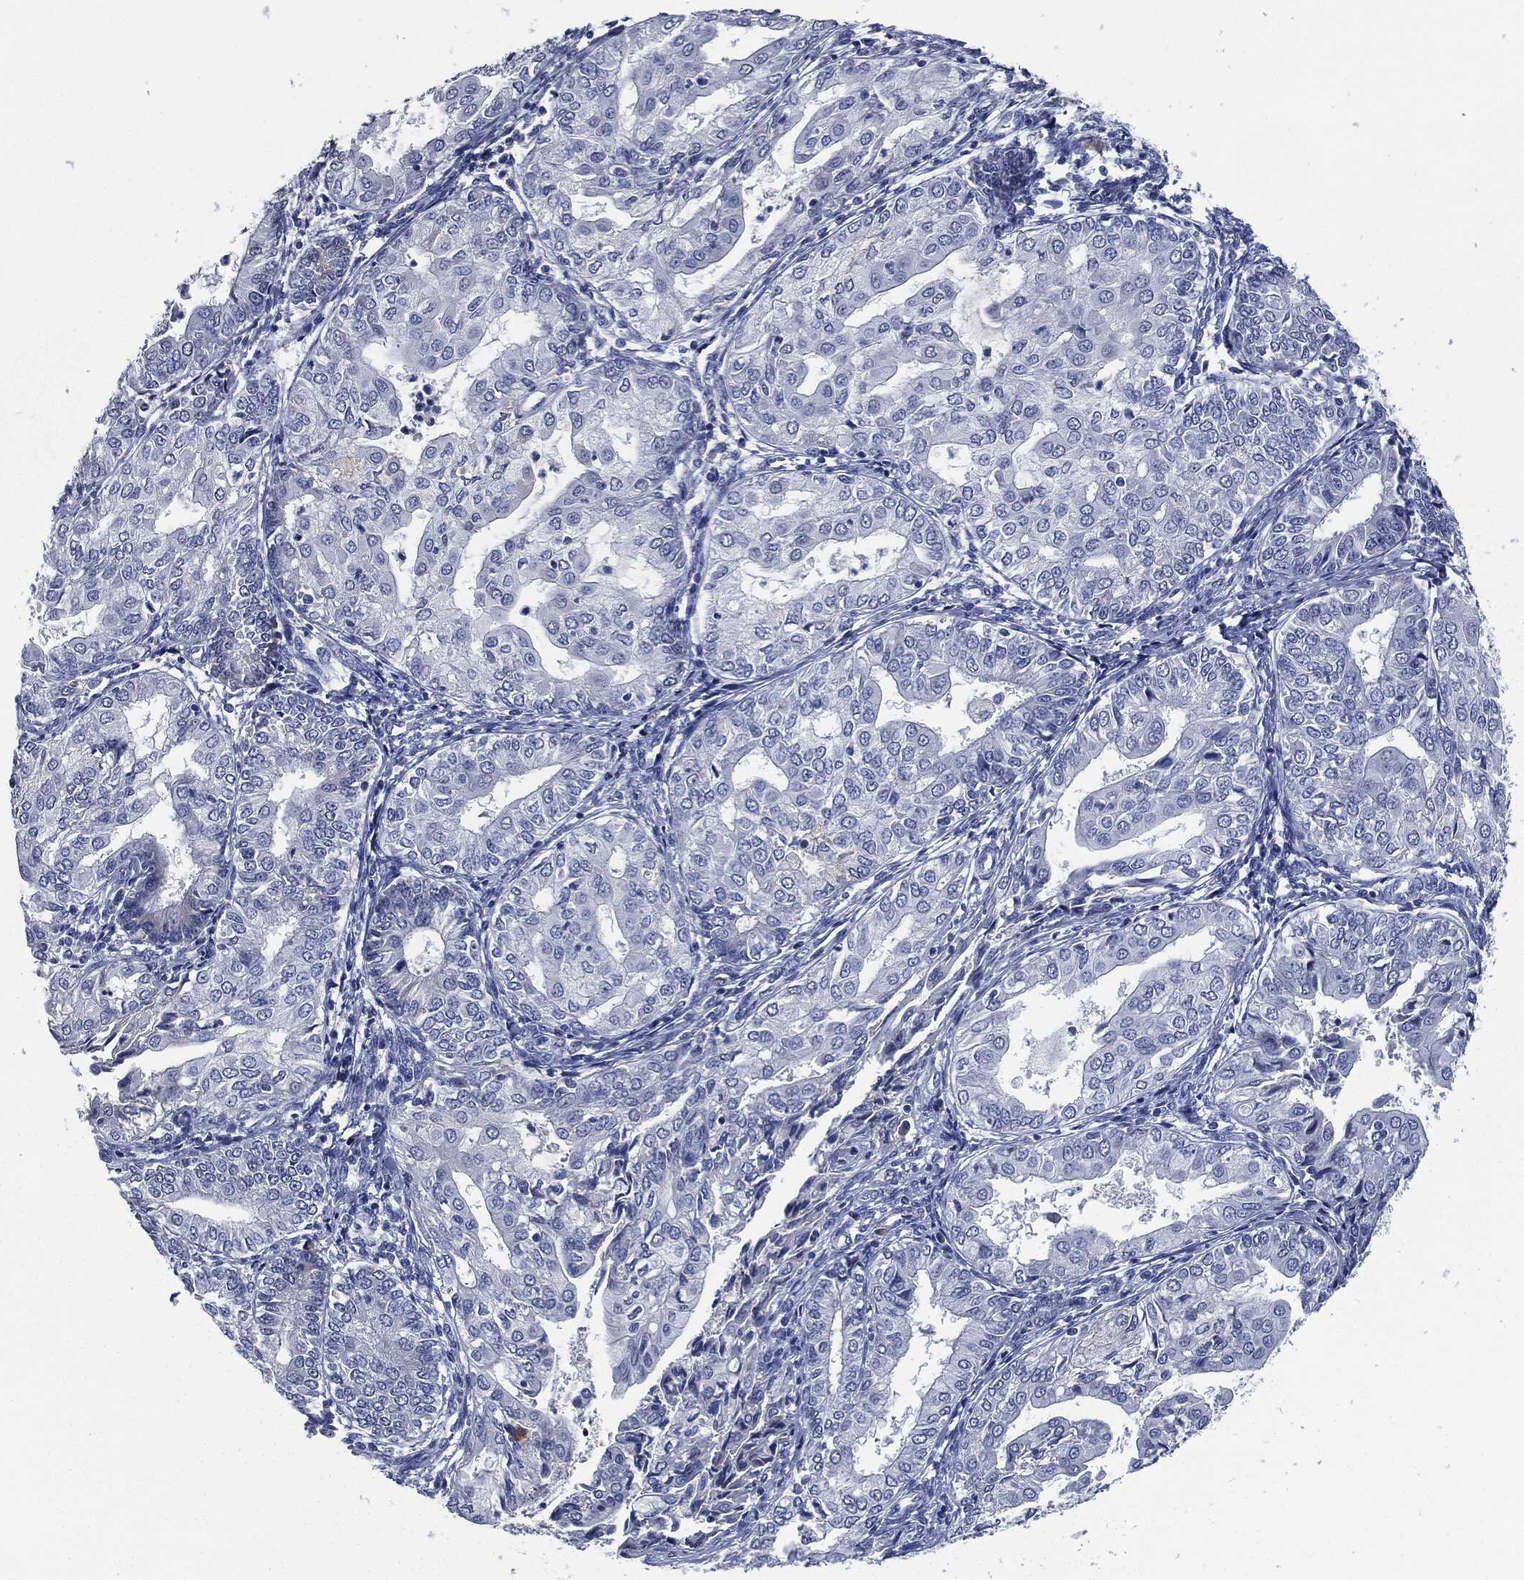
{"staining": {"intensity": "negative", "quantity": "none", "location": "none"}, "tissue": "endometrial cancer", "cell_type": "Tumor cells", "image_type": "cancer", "snomed": [{"axis": "morphology", "description": "Adenocarcinoma, NOS"}, {"axis": "topography", "description": "Endometrium"}], "caption": "Tumor cells show no significant protein staining in endometrial cancer.", "gene": "SIGLEC7", "patient": {"sex": "female", "age": 68}}